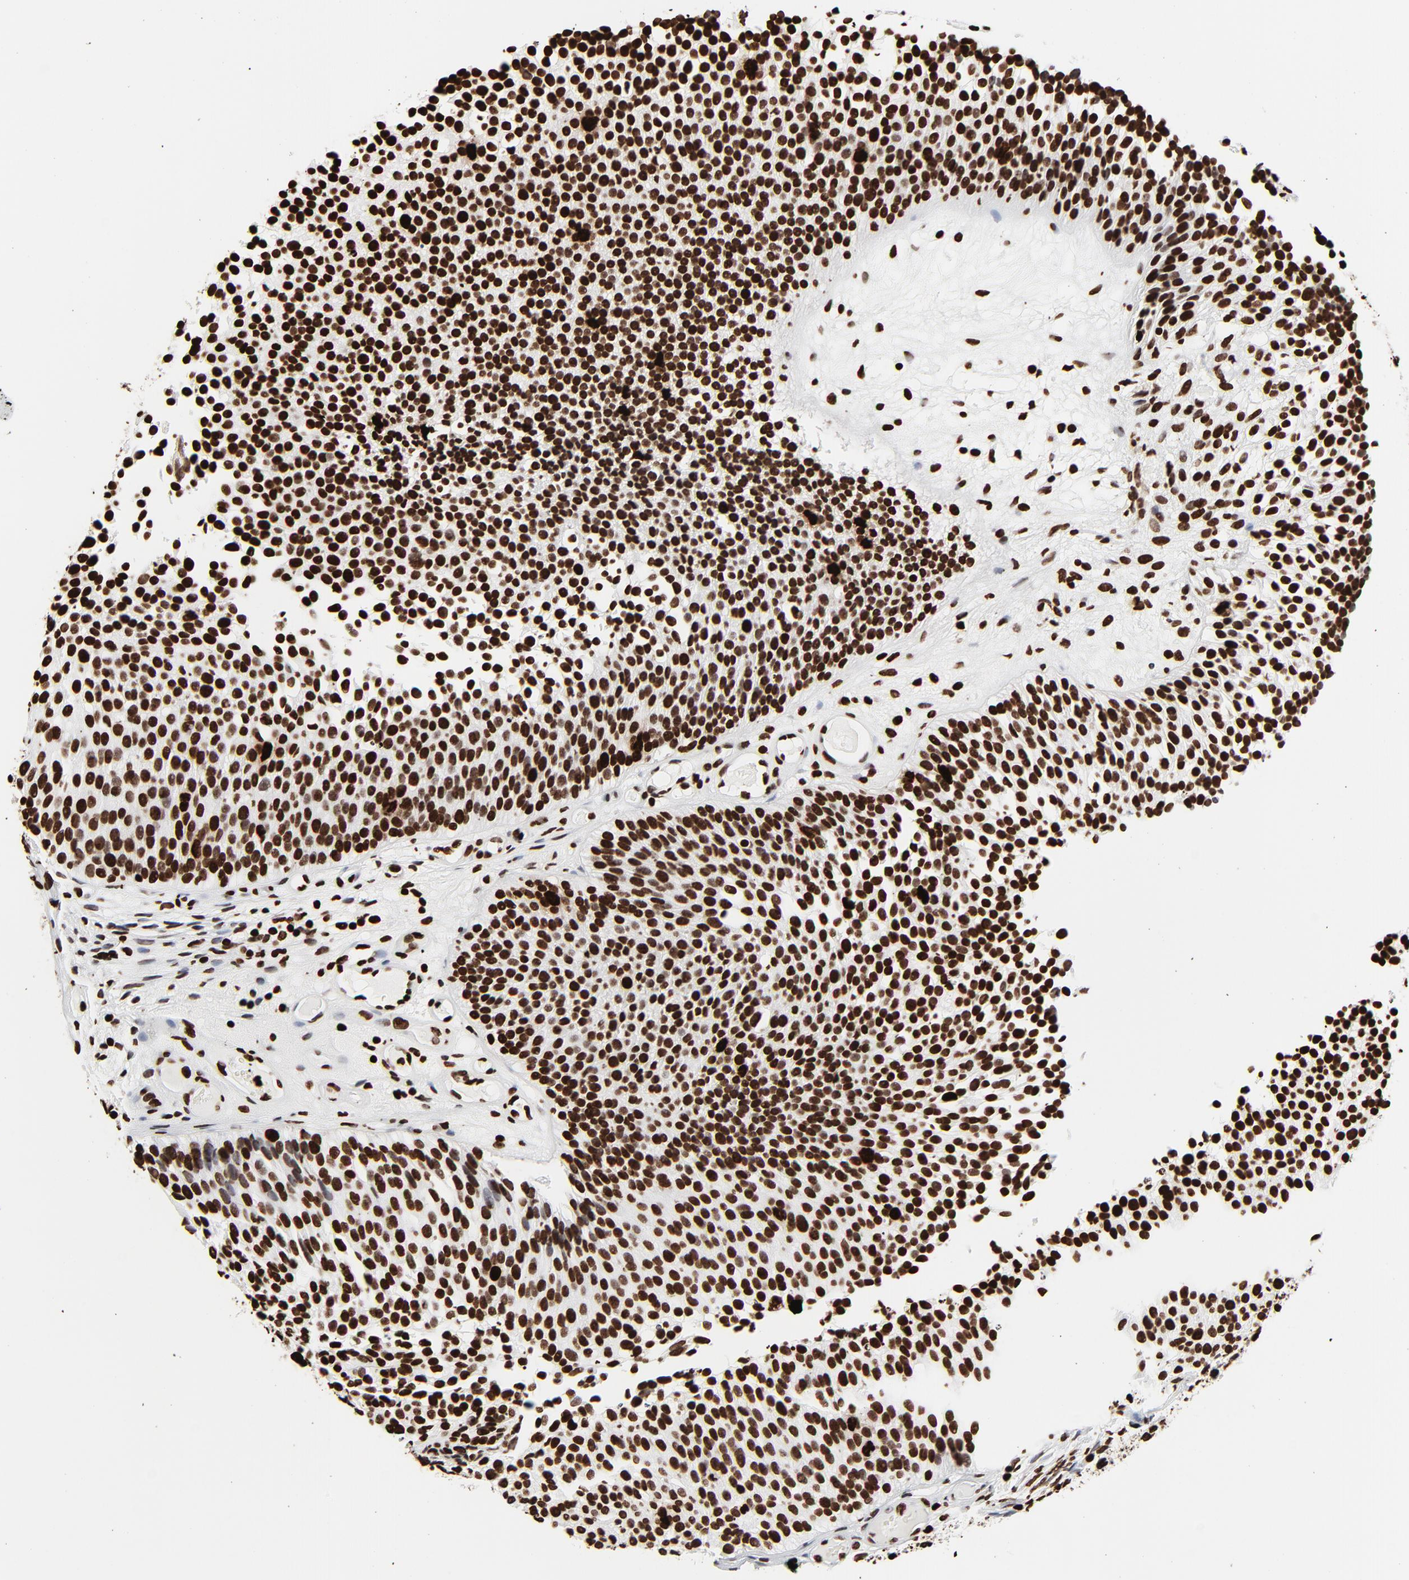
{"staining": {"intensity": "strong", "quantity": ">75%", "location": "nuclear"}, "tissue": "urothelial cancer", "cell_type": "Tumor cells", "image_type": "cancer", "snomed": [{"axis": "morphology", "description": "Urothelial carcinoma, Low grade"}, {"axis": "topography", "description": "Urinary bladder"}], "caption": "Tumor cells show high levels of strong nuclear expression in approximately >75% of cells in urothelial cancer. (brown staining indicates protein expression, while blue staining denotes nuclei).", "gene": "H3-4", "patient": {"sex": "male", "age": 85}}